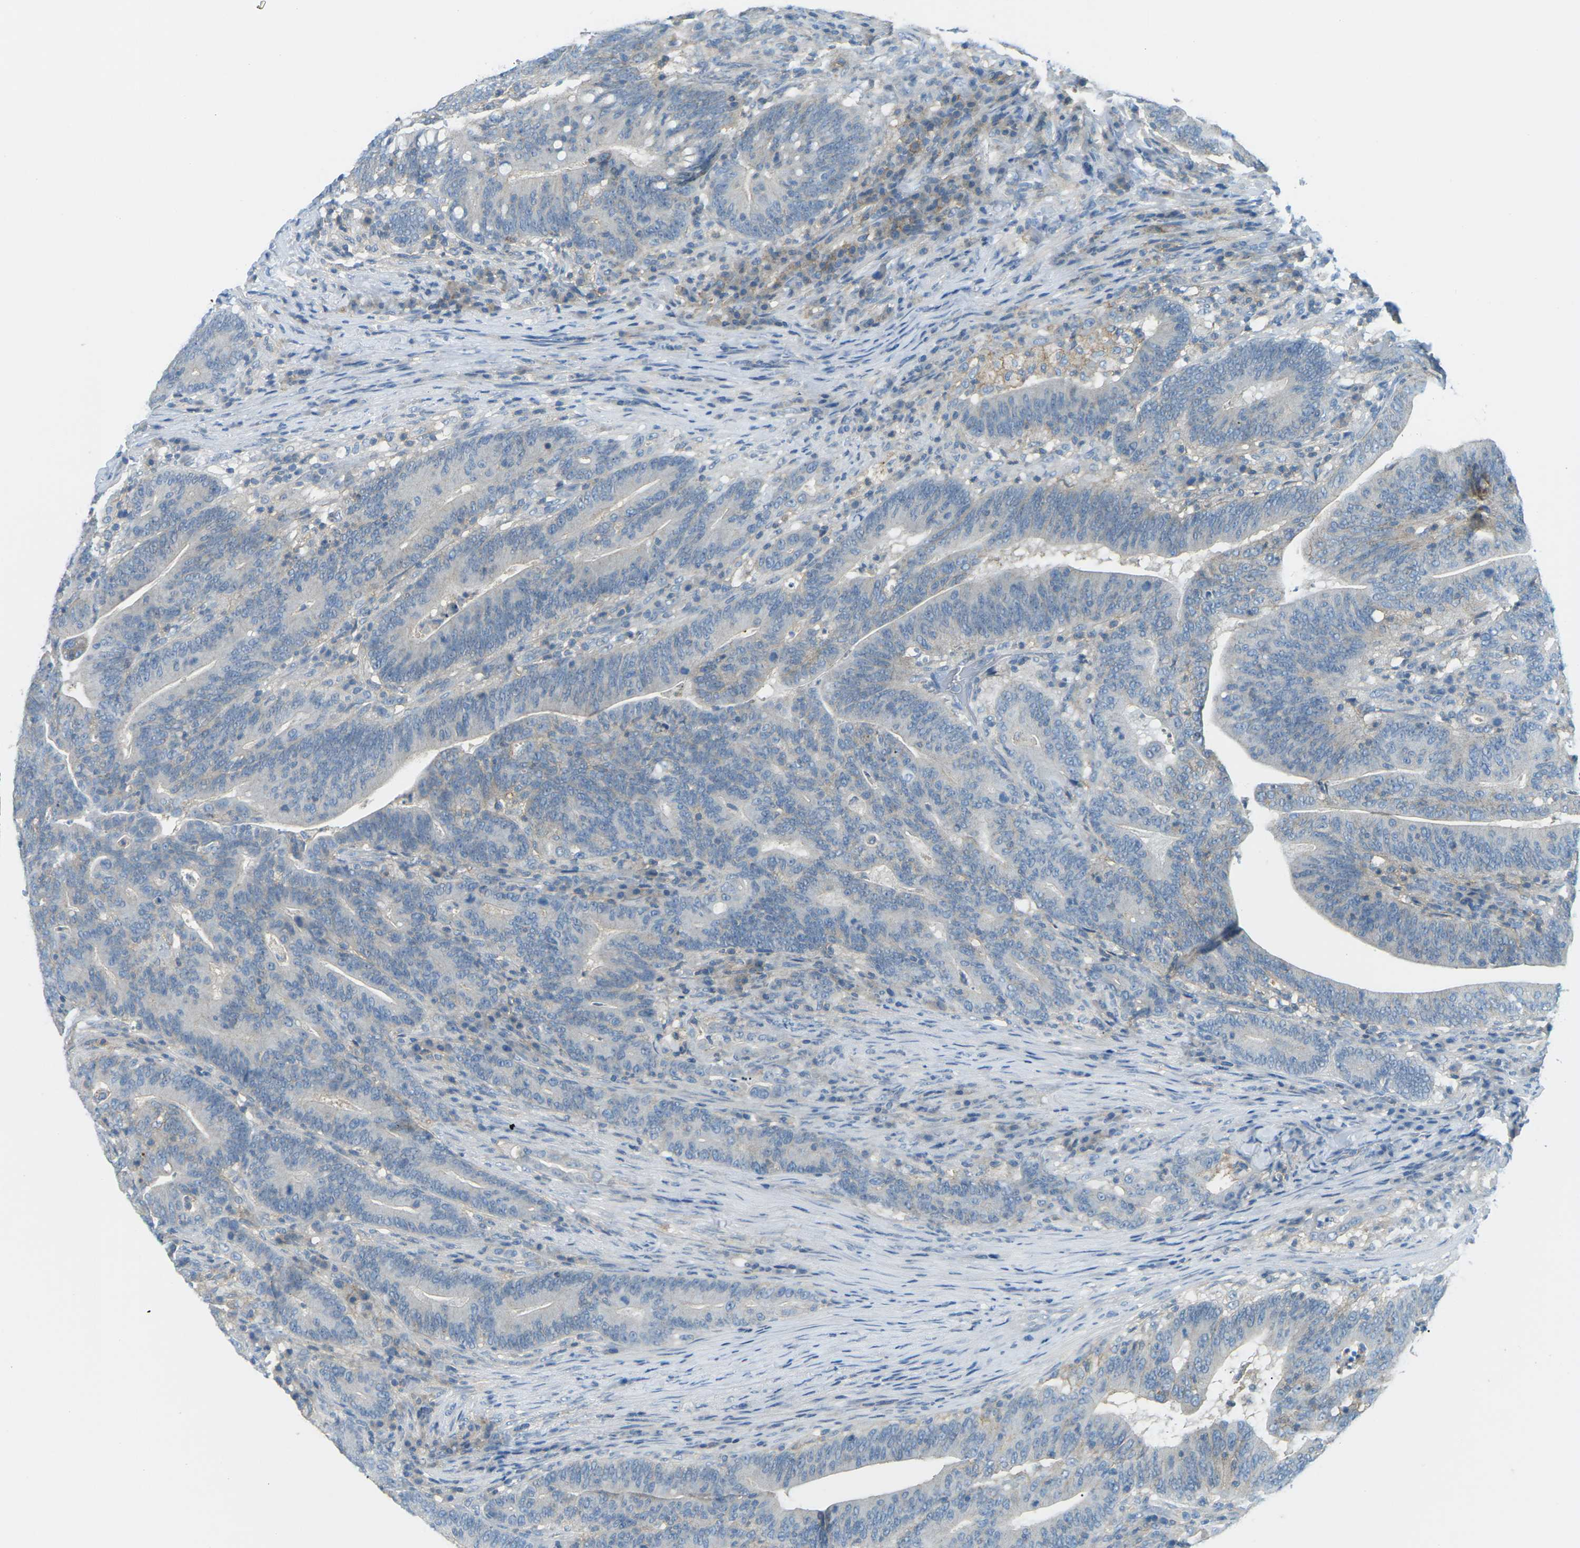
{"staining": {"intensity": "negative", "quantity": "none", "location": "none"}, "tissue": "colorectal cancer", "cell_type": "Tumor cells", "image_type": "cancer", "snomed": [{"axis": "morphology", "description": "Normal tissue, NOS"}, {"axis": "morphology", "description": "Adenocarcinoma, NOS"}, {"axis": "topography", "description": "Colon"}], "caption": "Protein analysis of adenocarcinoma (colorectal) displays no significant positivity in tumor cells. The staining was performed using DAB to visualize the protein expression in brown, while the nuclei were stained in blue with hematoxylin (Magnification: 20x).", "gene": "CD47", "patient": {"sex": "female", "age": 66}}